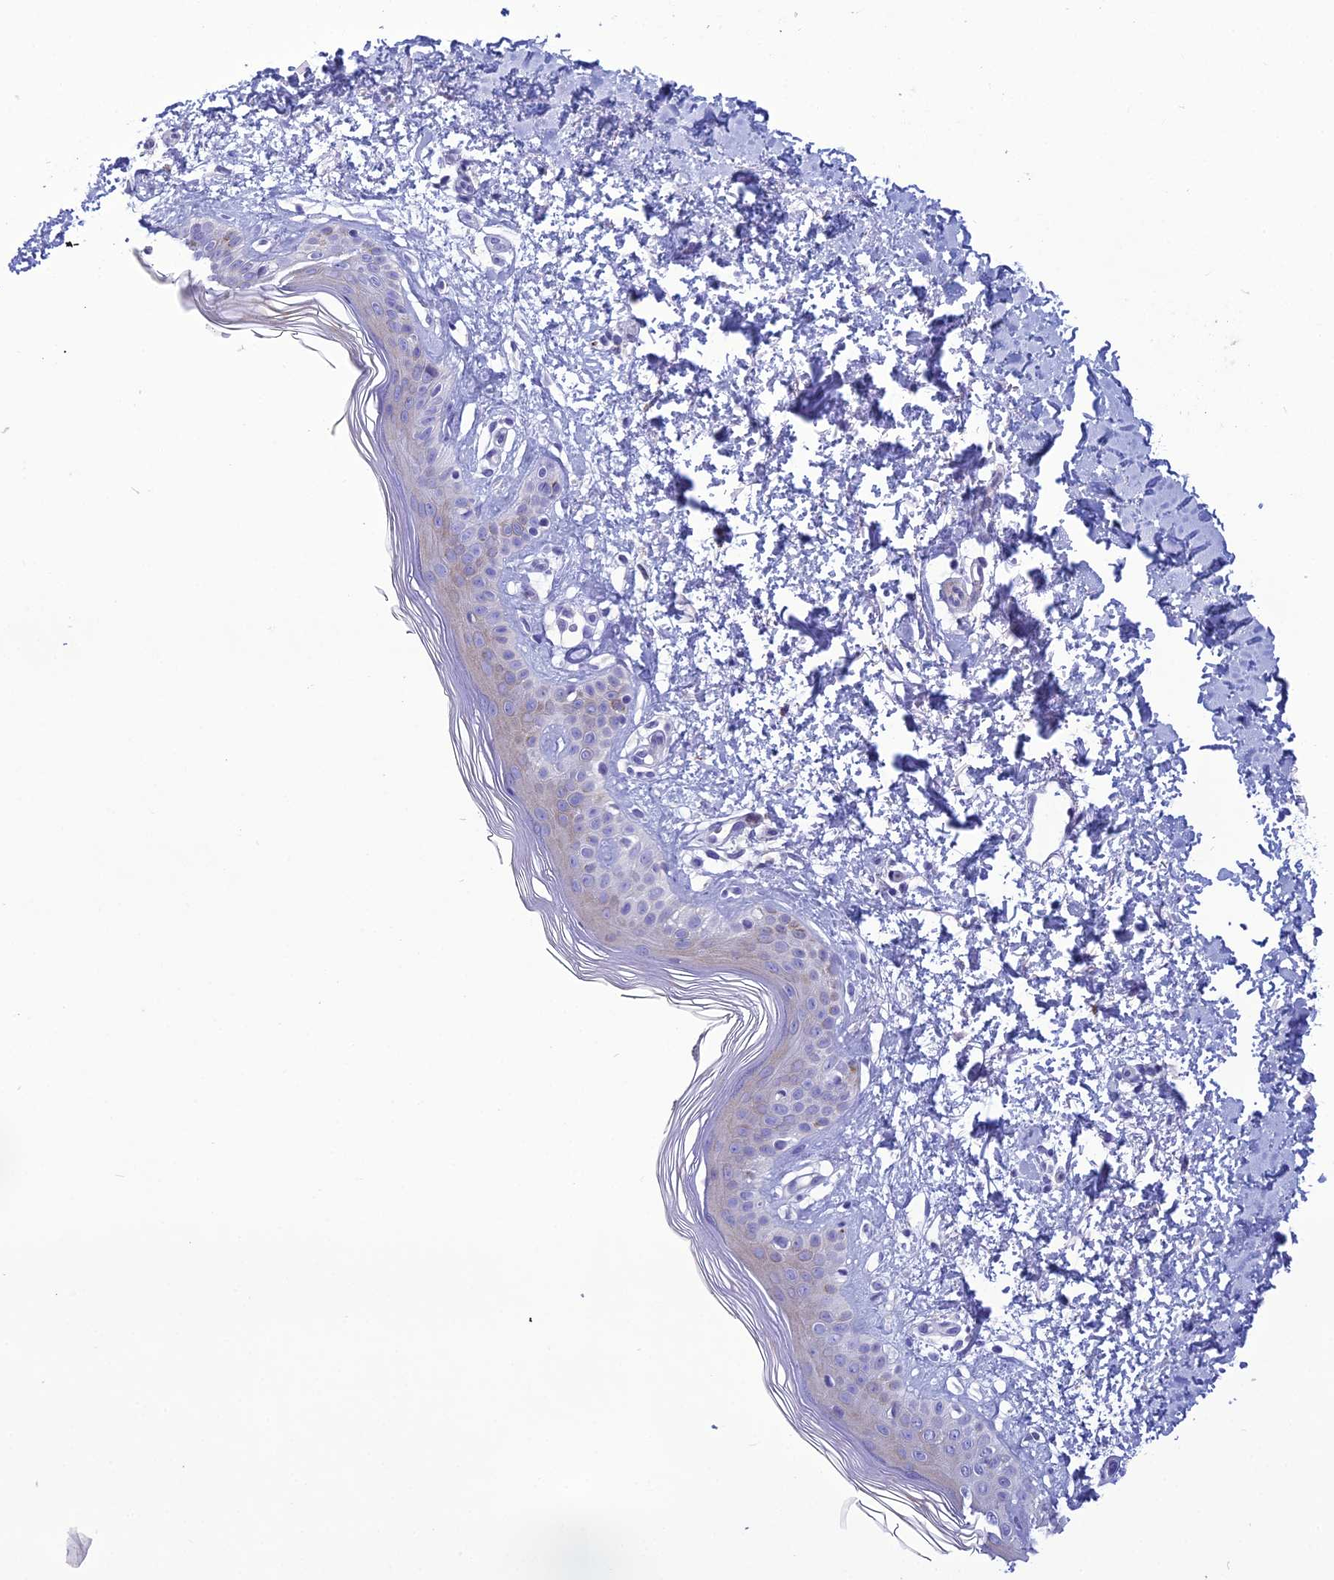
{"staining": {"intensity": "negative", "quantity": "none", "location": "none"}, "tissue": "skin", "cell_type": "Fibroblasts", "image_type": "normal", "snomed": [{"axis": "morphology", "description": "Normal tissue, NOS"}, {"axis": "topography", "description": "Skin"}], "caption": "Immunohistochemical staining of normal human skin shows no significant staining in fibroblasts.", "gene": "OR56B1", "patient": {"sex": "female", "age": 64}}